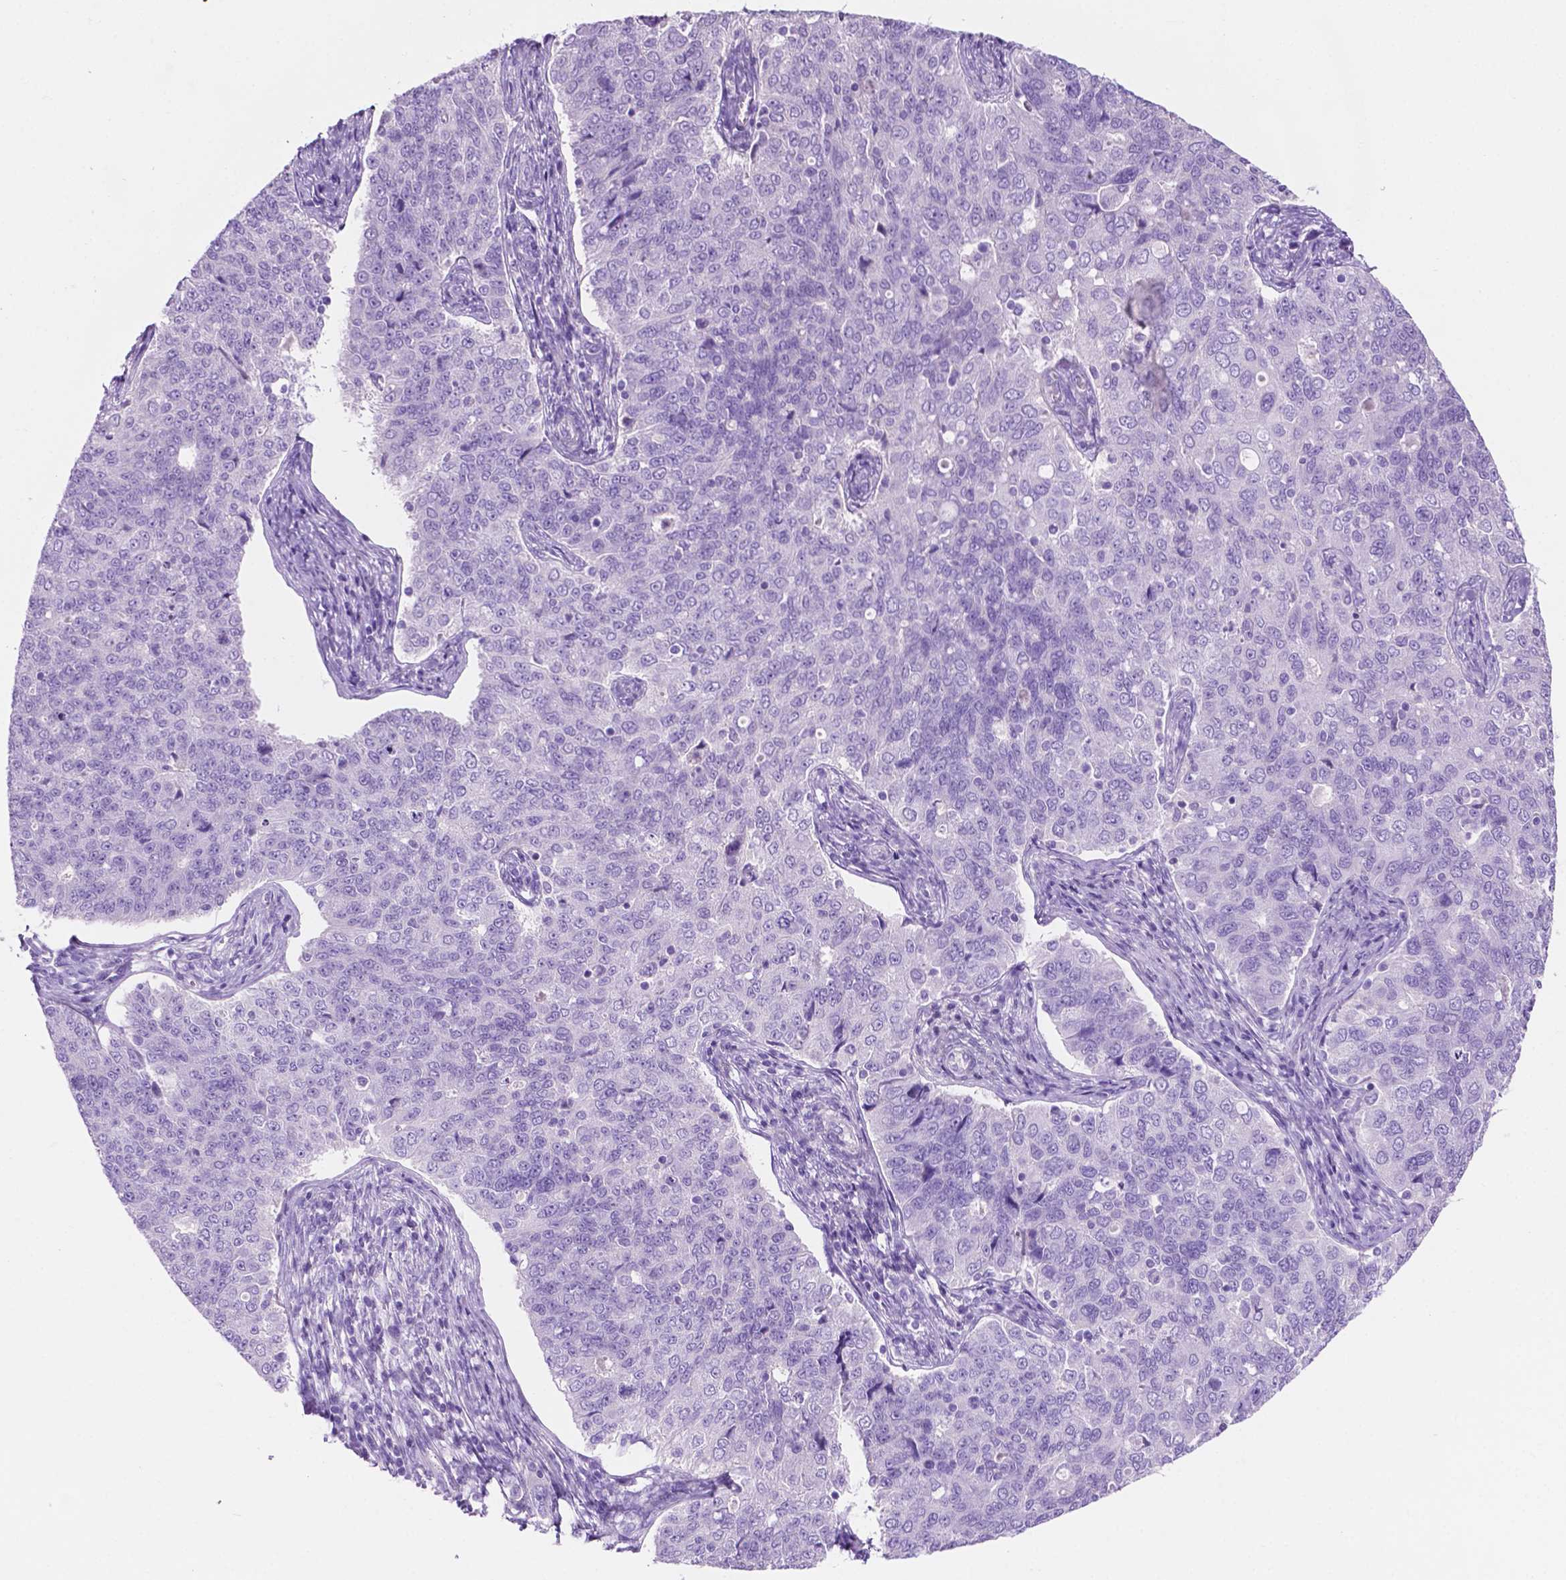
{"staining": {"intensity": "negative", "quantity": "none", "location": "none"}, "tissue": "endometrial cancer", "cell_type": "Tumor cells", "image_type": "cancer", "snomed": [{"axis": "morphology", "description": "Adenocarcinoma, NOS"}, {"axis": "topography", "description": "Endometrium"}], "caption": "This histopathology image is of endometrial adenocarcinoma stained with immunohistochemistry (IHC) to label a protein in brown with the nuclei are counter-stained blue. There is no expression in tumor cells. The staining was performed using DAB (3,3'-diaminobenzidine) to visualize the protein expression in brown, while the nuclei were stained in blue with hematoxylin (Magnification: 20x).", "gene": "IGFN1", "patient": {"sex": "female", "age": 43}}